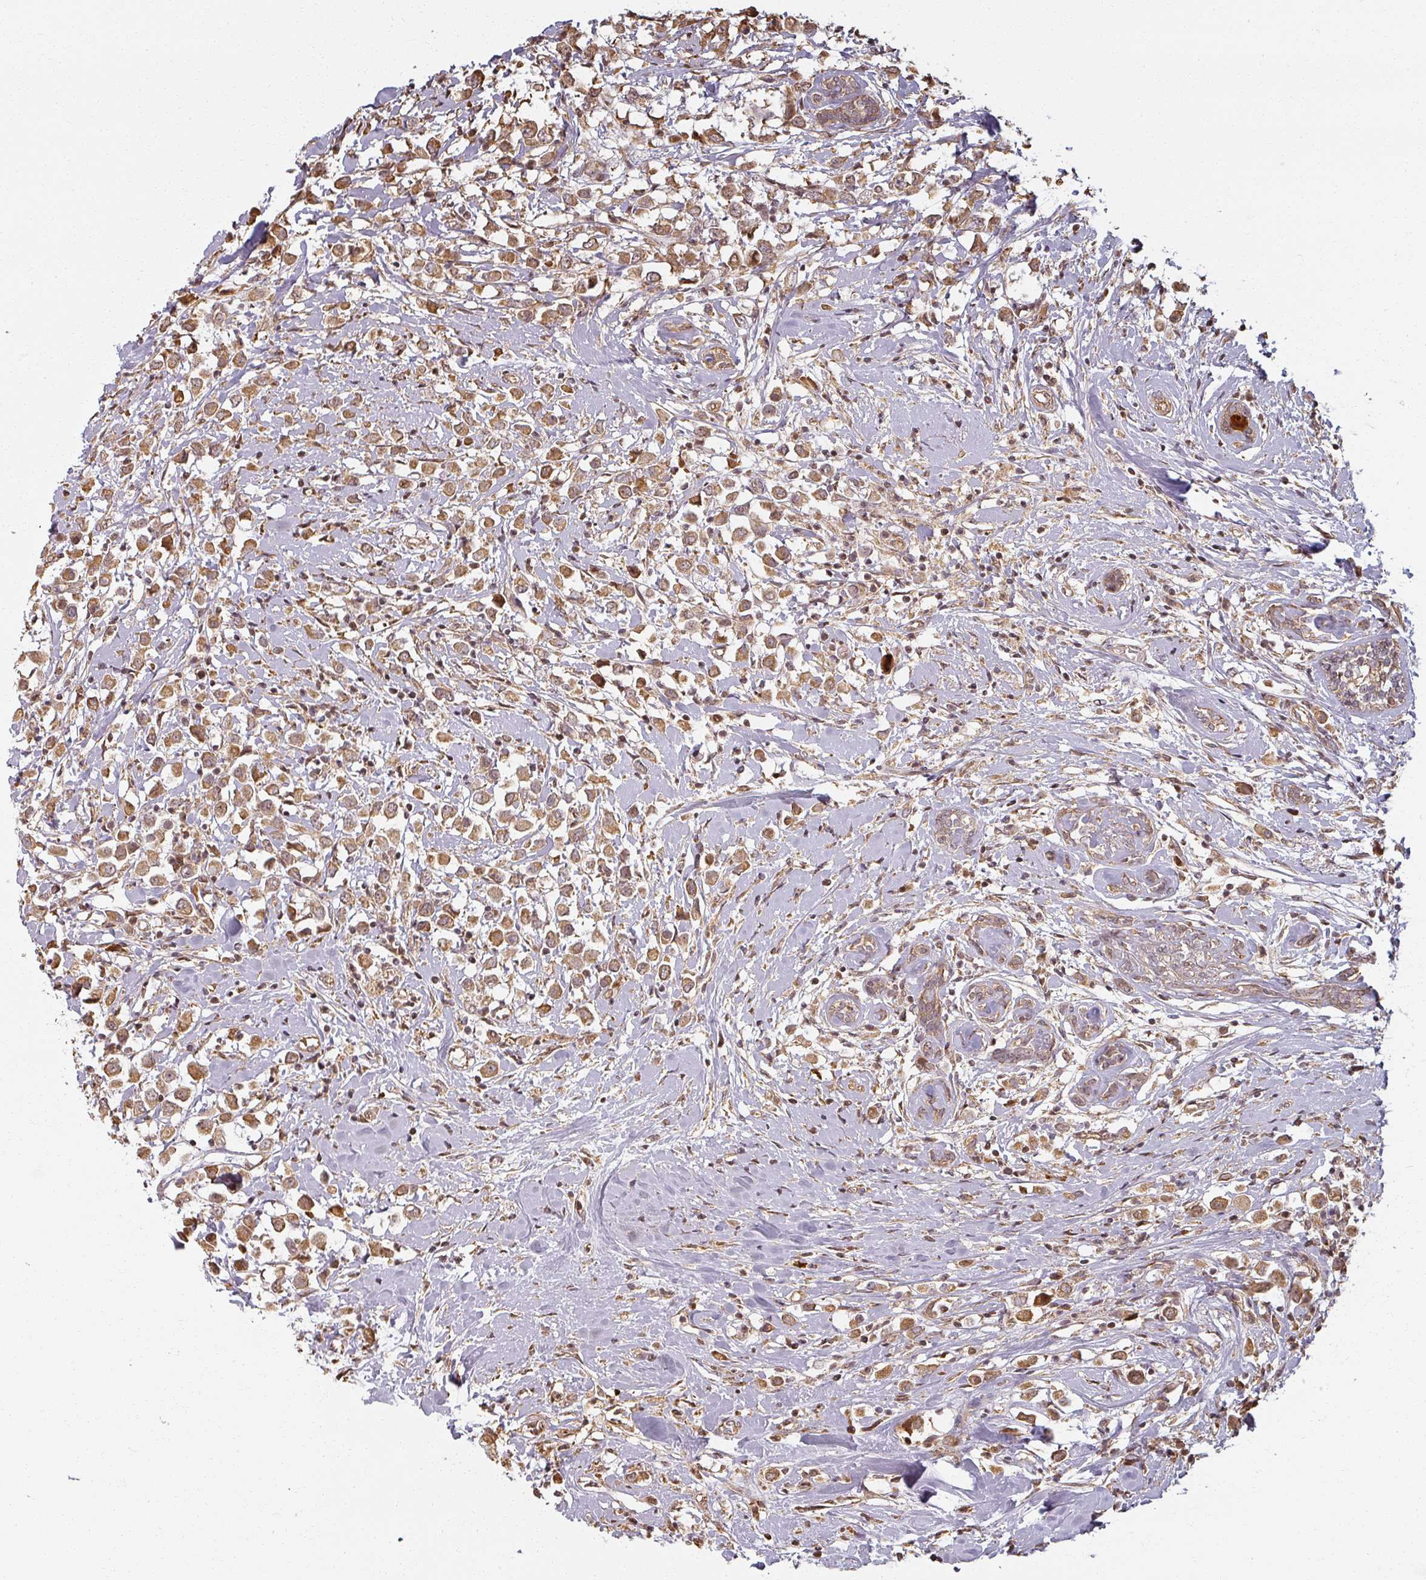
{"staining": {"intensity": "moderate", "quantity": ">75%", "location": "cytoplasmic/membranous,nuclear"}, "tissue": "breast cancer", "cell_type": "Tumor cells", "image_type": "cancer", "snomed": [{"axis": "morphology", "description": "Duct carcinoma"}, {"axis": "topography", "description": "Breast"}], "caption": "This image reveals IHC staining of human breast infiltrating ductal carcinoma, with medium moderate cytoplasmic/membranous and nuclear expression in approximately >75% of tumor cells.", "gene": "MED19", "patient": {"sex": "female", "age": 87}}